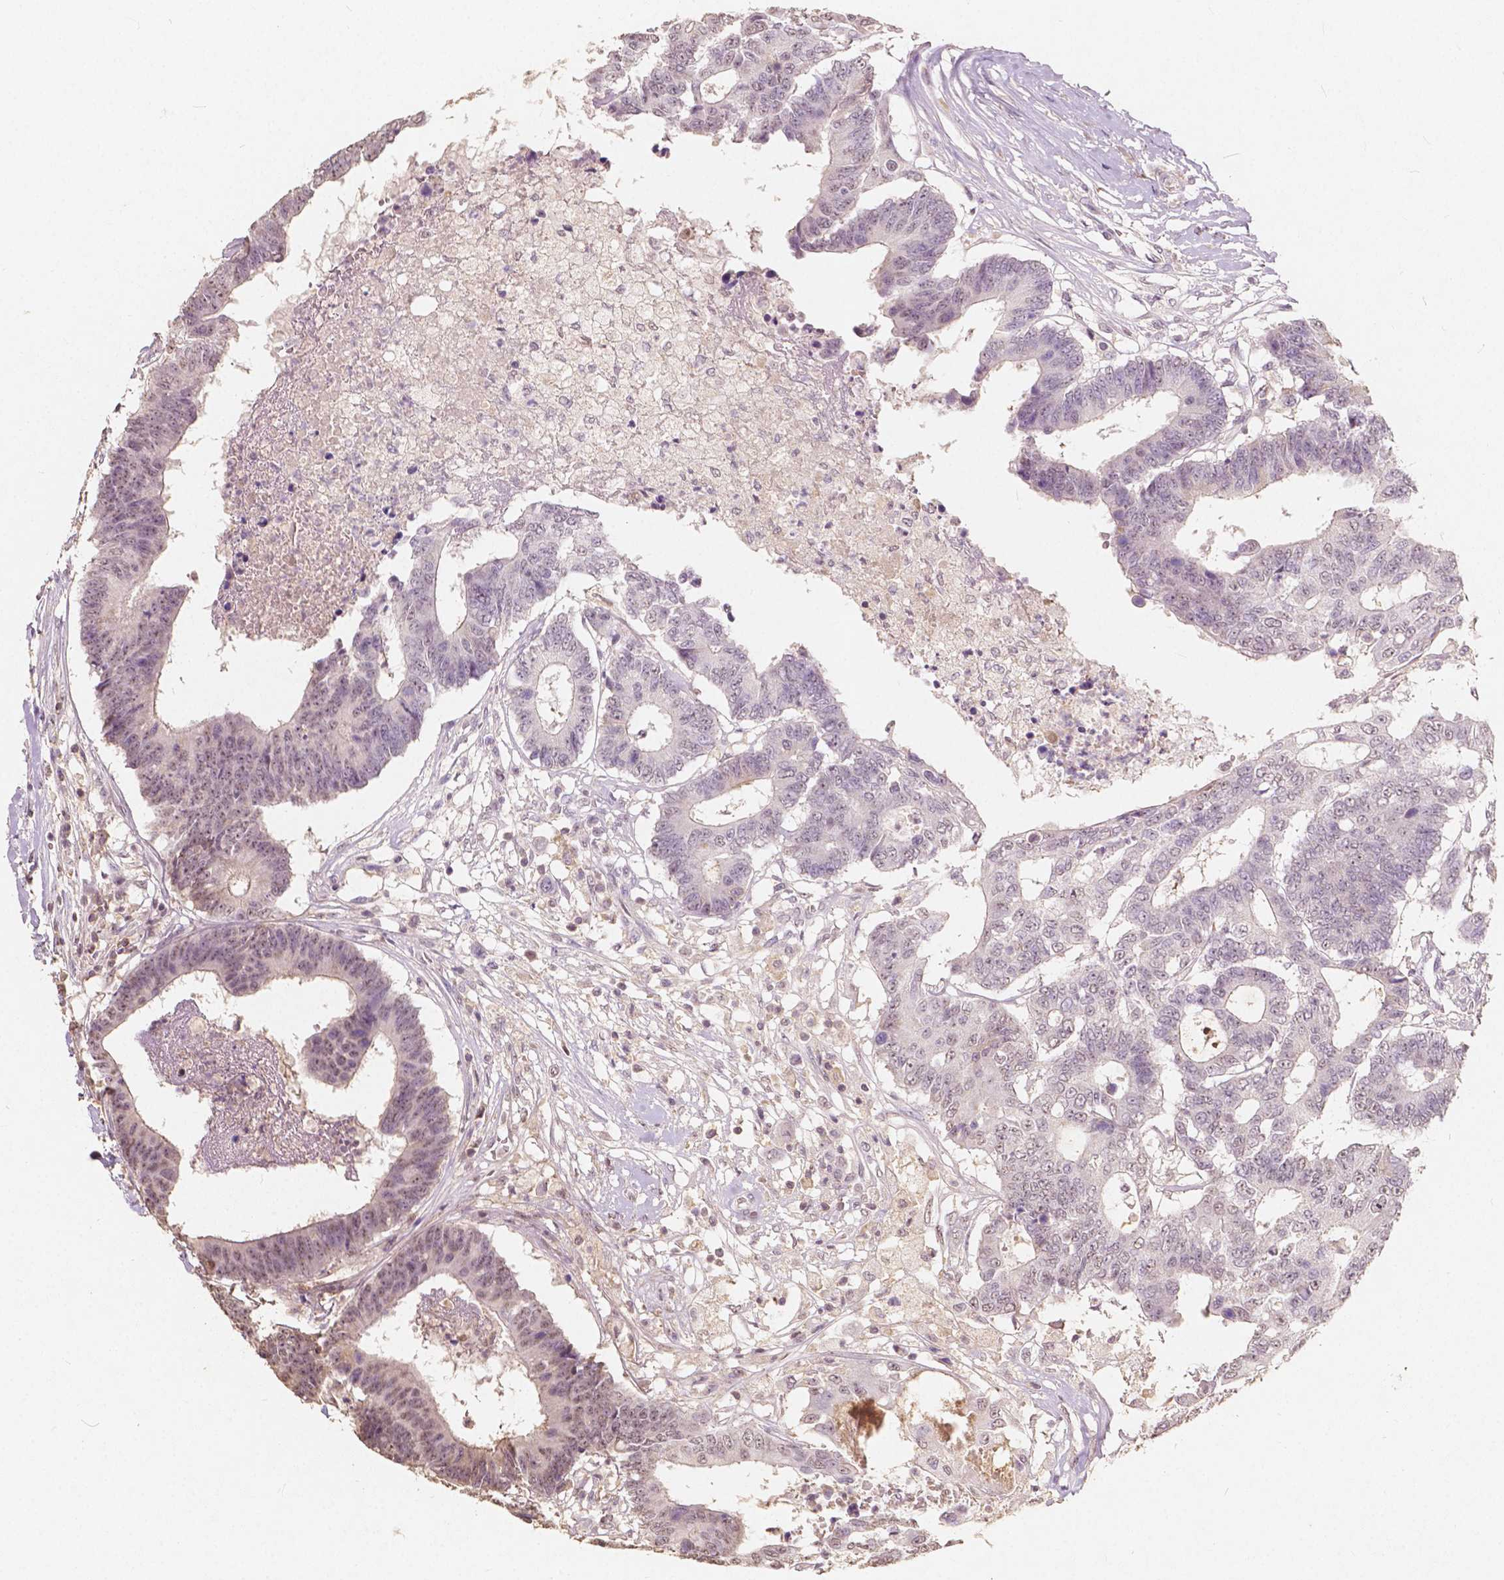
{"staining": {"intensity": "weak", "quantity": "25%-75%", "location": "nuclear"}, "tissue": "colorectal cancer", "cell_type": "Tumor cells", "image_type": "cancer", "snomed": [{"axis": "morphology", "description": "Adenocarcinoma, NOS"}, {"axis": "topography", "description": "Colon"}], "caption": "This image exhibits IHC staining of colorectal adenocarcinoma, with low weak nuclear staining in about 25%-75% of tumor cells.", "gene": "SOX15", "patient": {"sex": "female", "age": 48}}